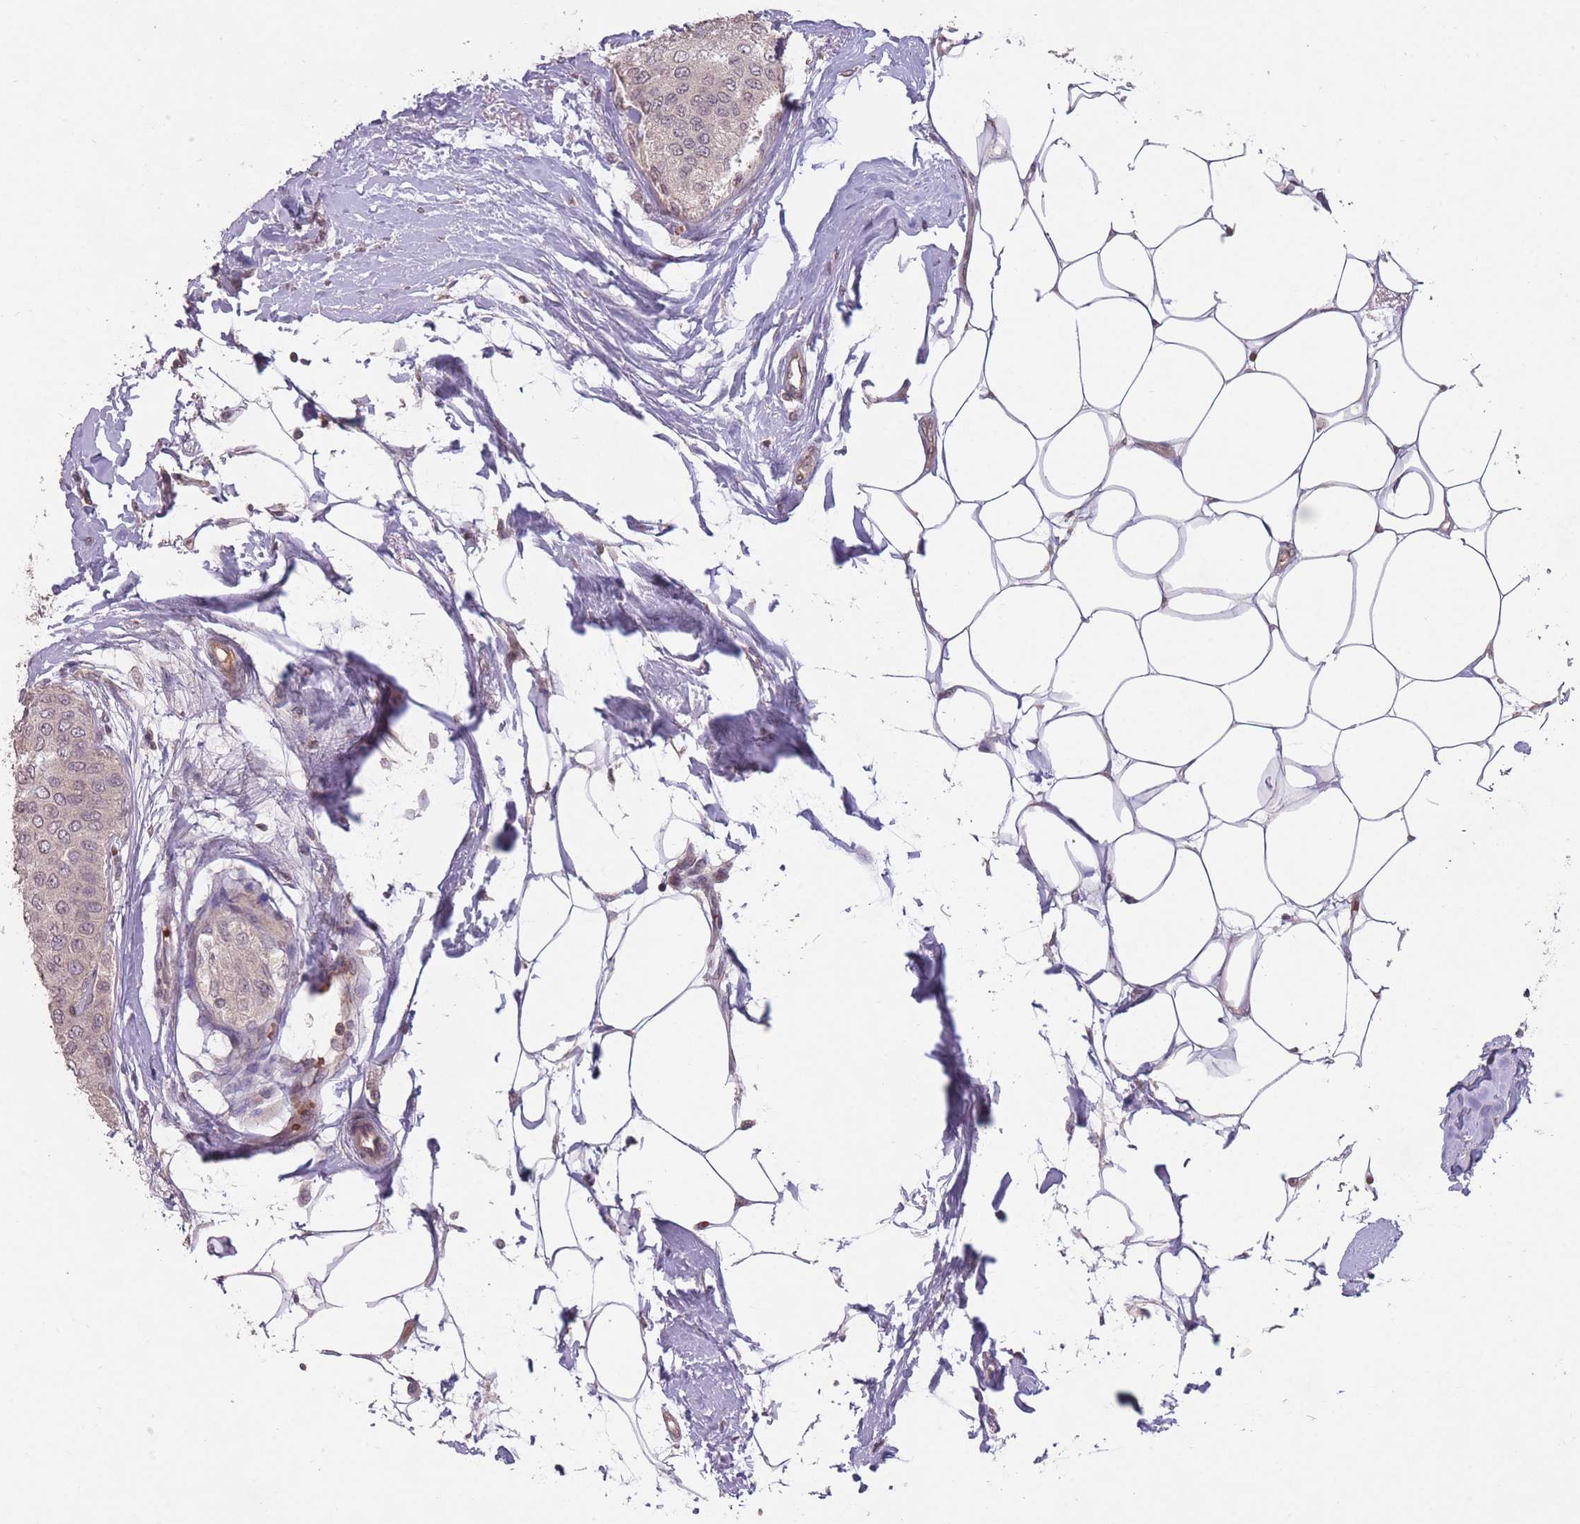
{"staining": {"intensity": "weak", "quantity": "<25%", "location": "nuclear"}, "tissue": "breast cancer", "cell_type": "Tumor cells", "image_type": "cancer", "snomed": [{"axis": "morphology", "description": "Duct carcinoma"}, {"axis": "topography", "description": "Breast"}], "caption": "DAB (3,3'-diaminobenzidine) immunohistochemical staining of breast intraductal carcinoma displays no significant expression in tumor cells.", "gene": "ADCYAP1R1", "patient": {"sex": "female", "age": 72}}